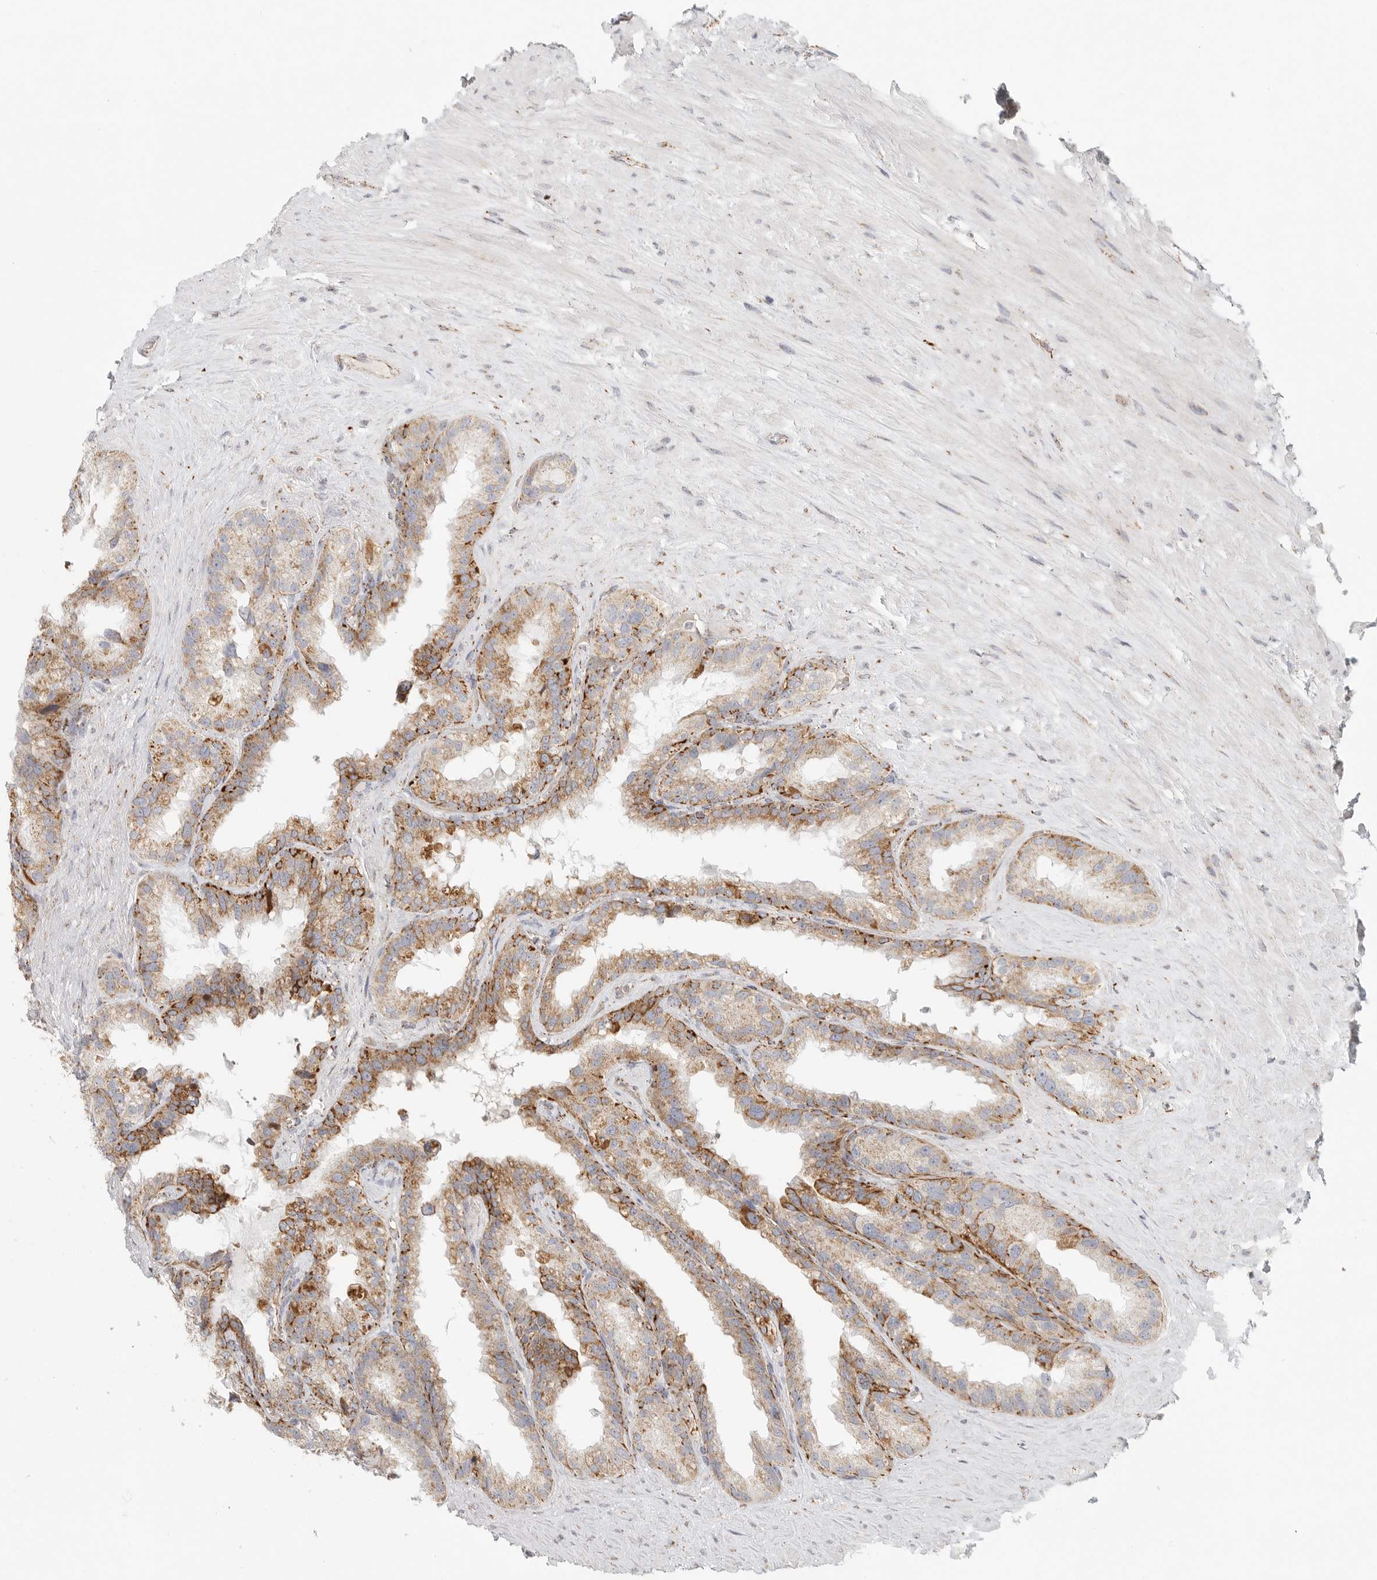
{"staining": {"intensity": "moderate", "quantity": ">75%", "location": "cytoplasmic/membranous"}, "tissue": "seminal vesicle", "cell_type": "Glandular cells", "image_type": "normal", "snomed": [{"axis": "morphology", "description": "Normal tissue, NOS"}, {"axis": "topography", "description": "Seminal veicle"}], "caption": "This is a photomicrograph of IHC staining of benign seminal vesicle, which shows moderate expression in the cytoplasmic/membranous of glandular cells.", "gene": "SLC25A26", "patient": {"sex": "male", "age": 80}}